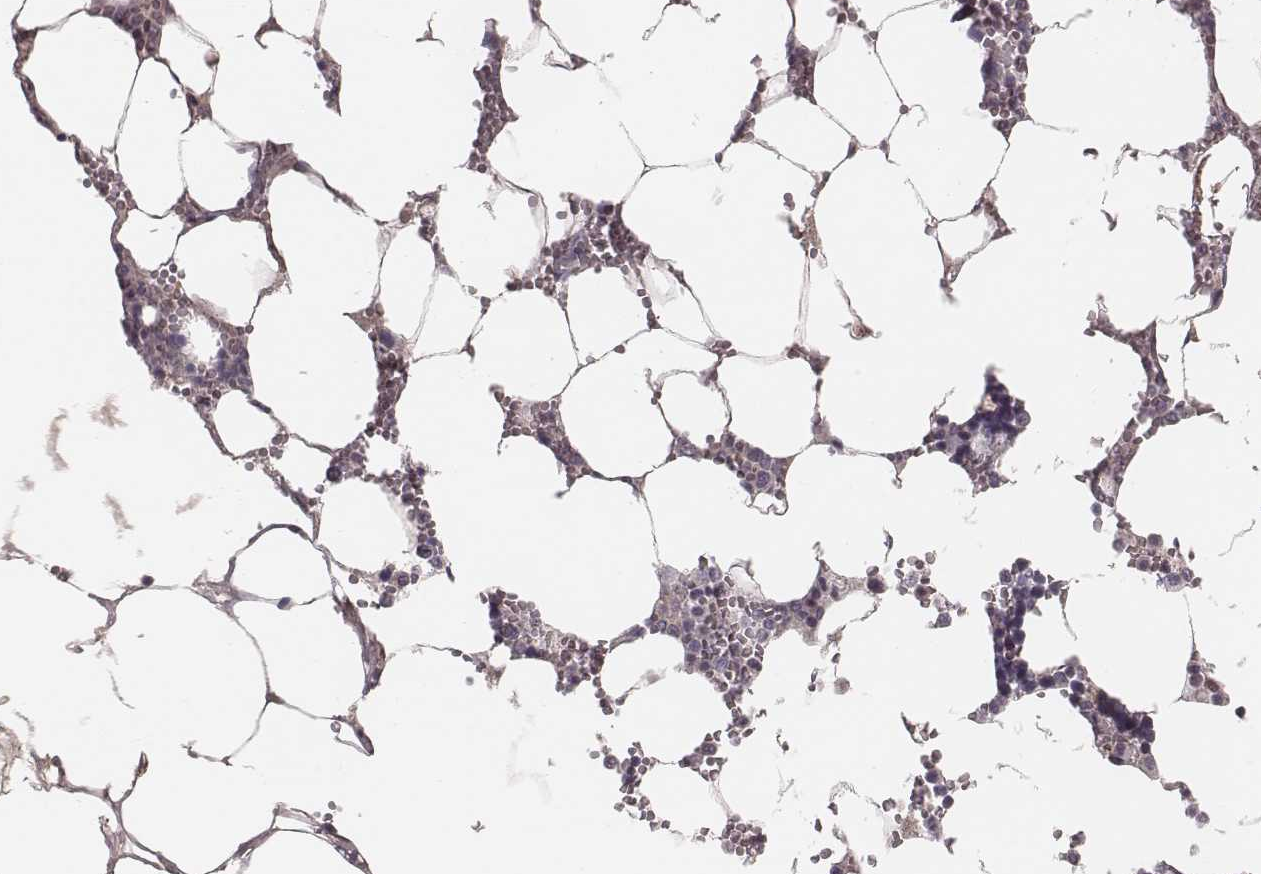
{"staining": {"intensity": "moderate", "quantity": "<25%", "location": "cytoplasmic/membranous"}, "tissue": "bone marrow", "cell_type": "Hematopoietic cells", "image_type": "normal", "snomed": [{"axis": "morphology", "description": "Normal tissue, NOS"}, {"axis": "topography", "description": "Bone marrow"}], "caption": "Immunohistochemistry of unremarkable human bone marrow displays low levels of moderate cytoplasmic/membranous positivity in about <25% of hematopoietic cells.", "gene": "MRPS27", "patient": {"sex": "male", "age": 54}}